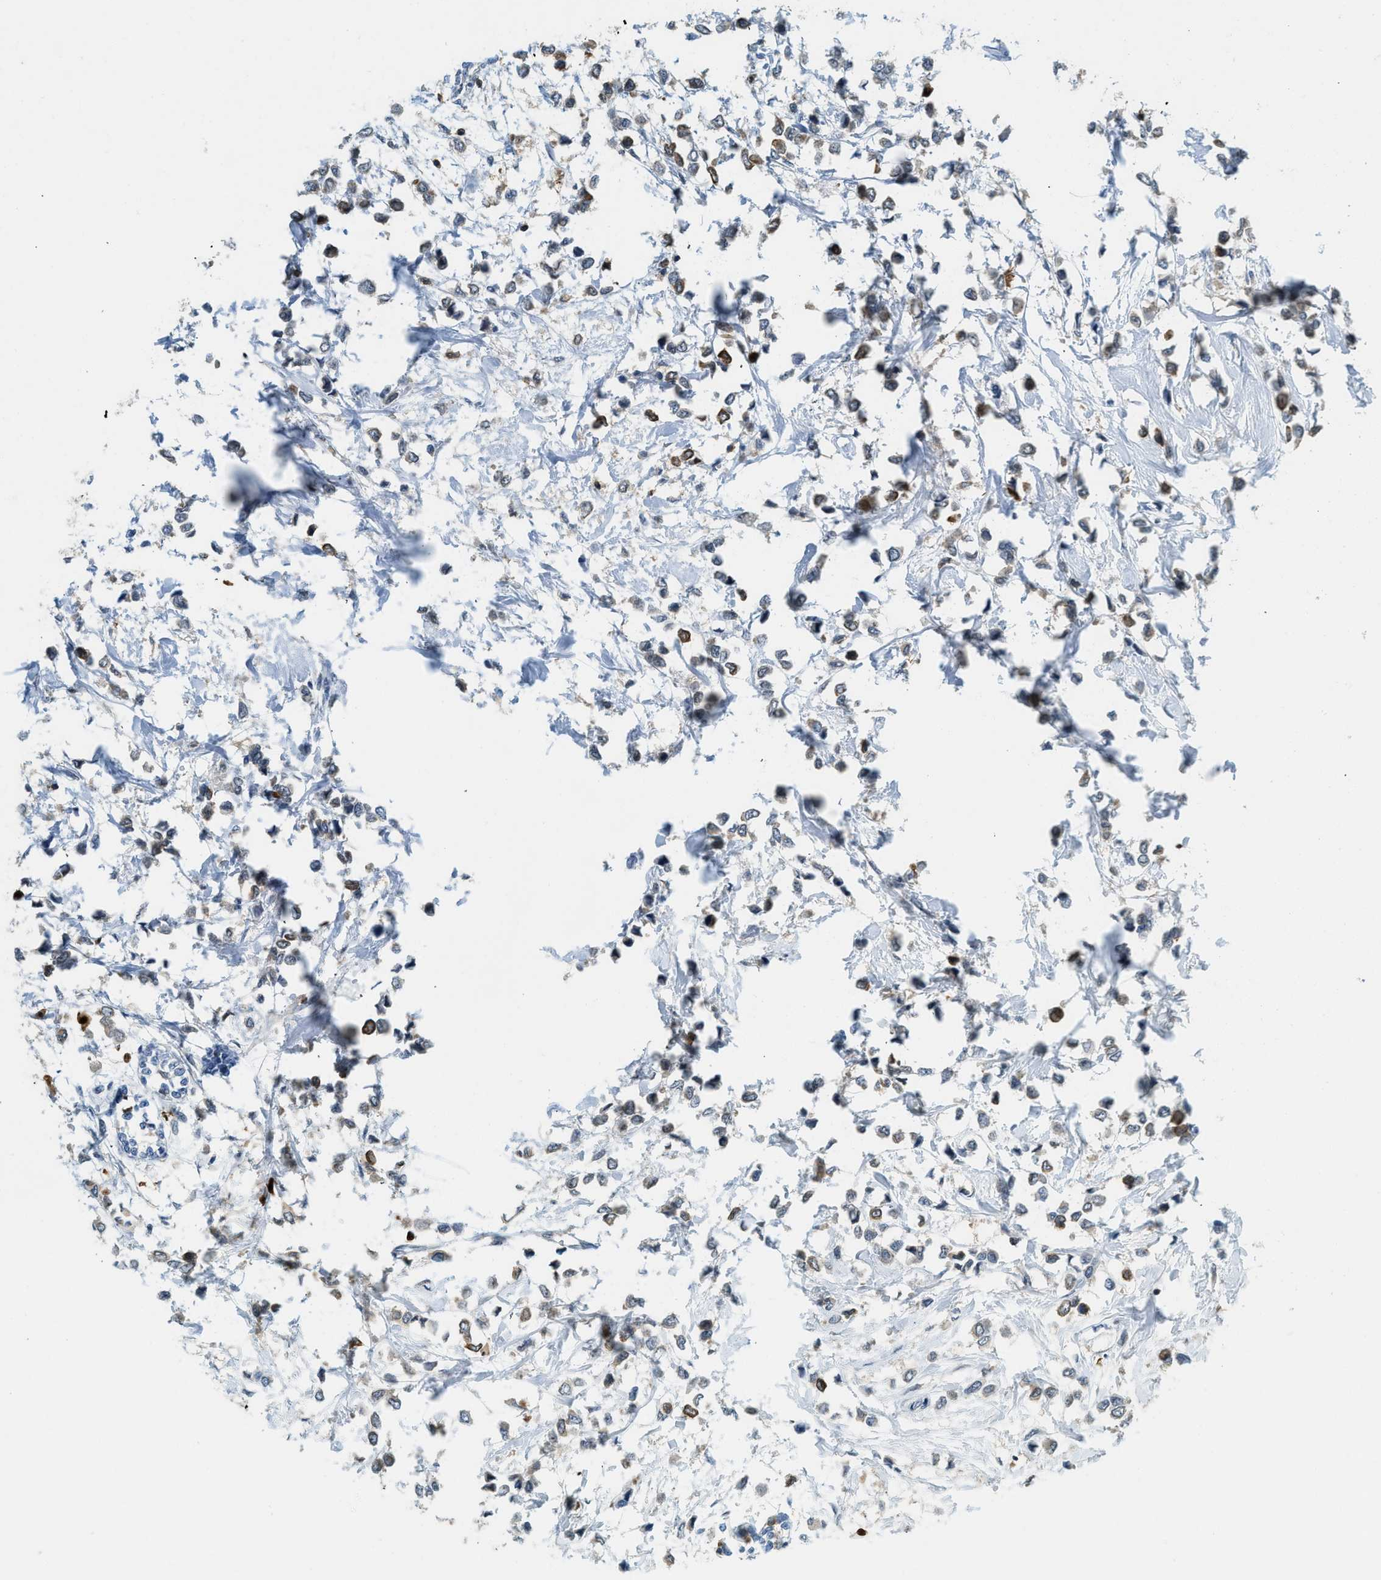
{"staining": {"intensity": "moderate", "quantity": ">75%", "location": "cytoplasmic/membranous"}, "tissue": "breast cancer", "cell_type": "Tumor cells", "image_type": "cancer", "snomed": [{"axis": "morphology", "description": "Lobular carcinoma"}, {"axis": "topography", "description": "Breast"}], "caption": "Tumor cells demonstrate medium levels of moderate cytoplasmic/membranous positivity in about >75% of cells in breast cancer.", "gene": "GMPPB", "patient": {"sex": "female", "age": 51}}